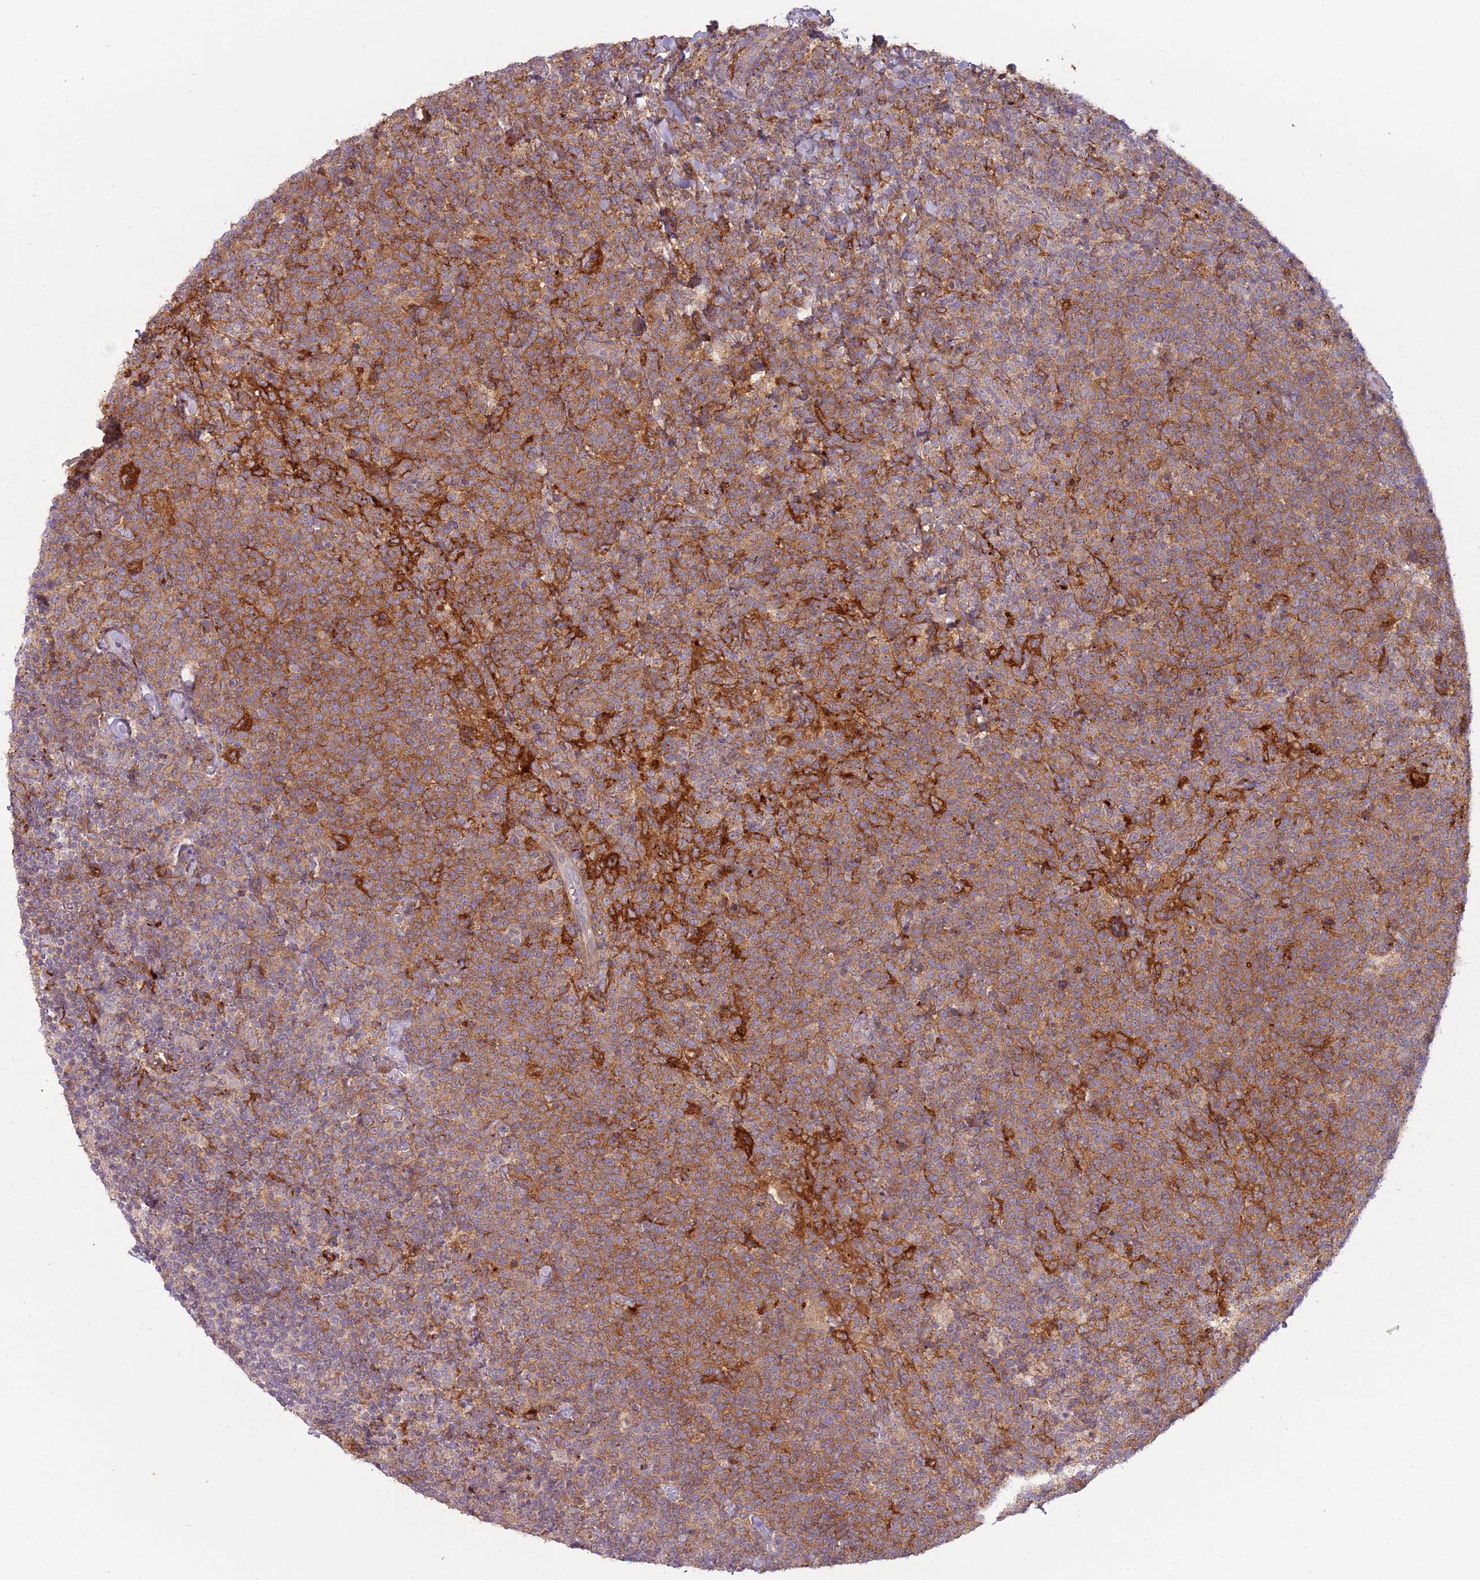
{"staining": {"intensity": "strong", "quantity": "<25%", "location": "cytoplasmic/membranous"}, "tissue": "lymphoma", "cell_type": "Tumor cells", "image_type": "cancer", "snomed": [{"axis": "morphology", "description": "Malignant lymphoma, non-Hodgkin's type, High grade"}, {"axis": "topography", "description": "Lymph node"}], "caption": "Tumor cells demonstrate strong cytoplasmic/membranous positivity in about <25% of cells in lymphoma.", "gene": "DTD2", "patient": {"sex": "male", "age": 61}}